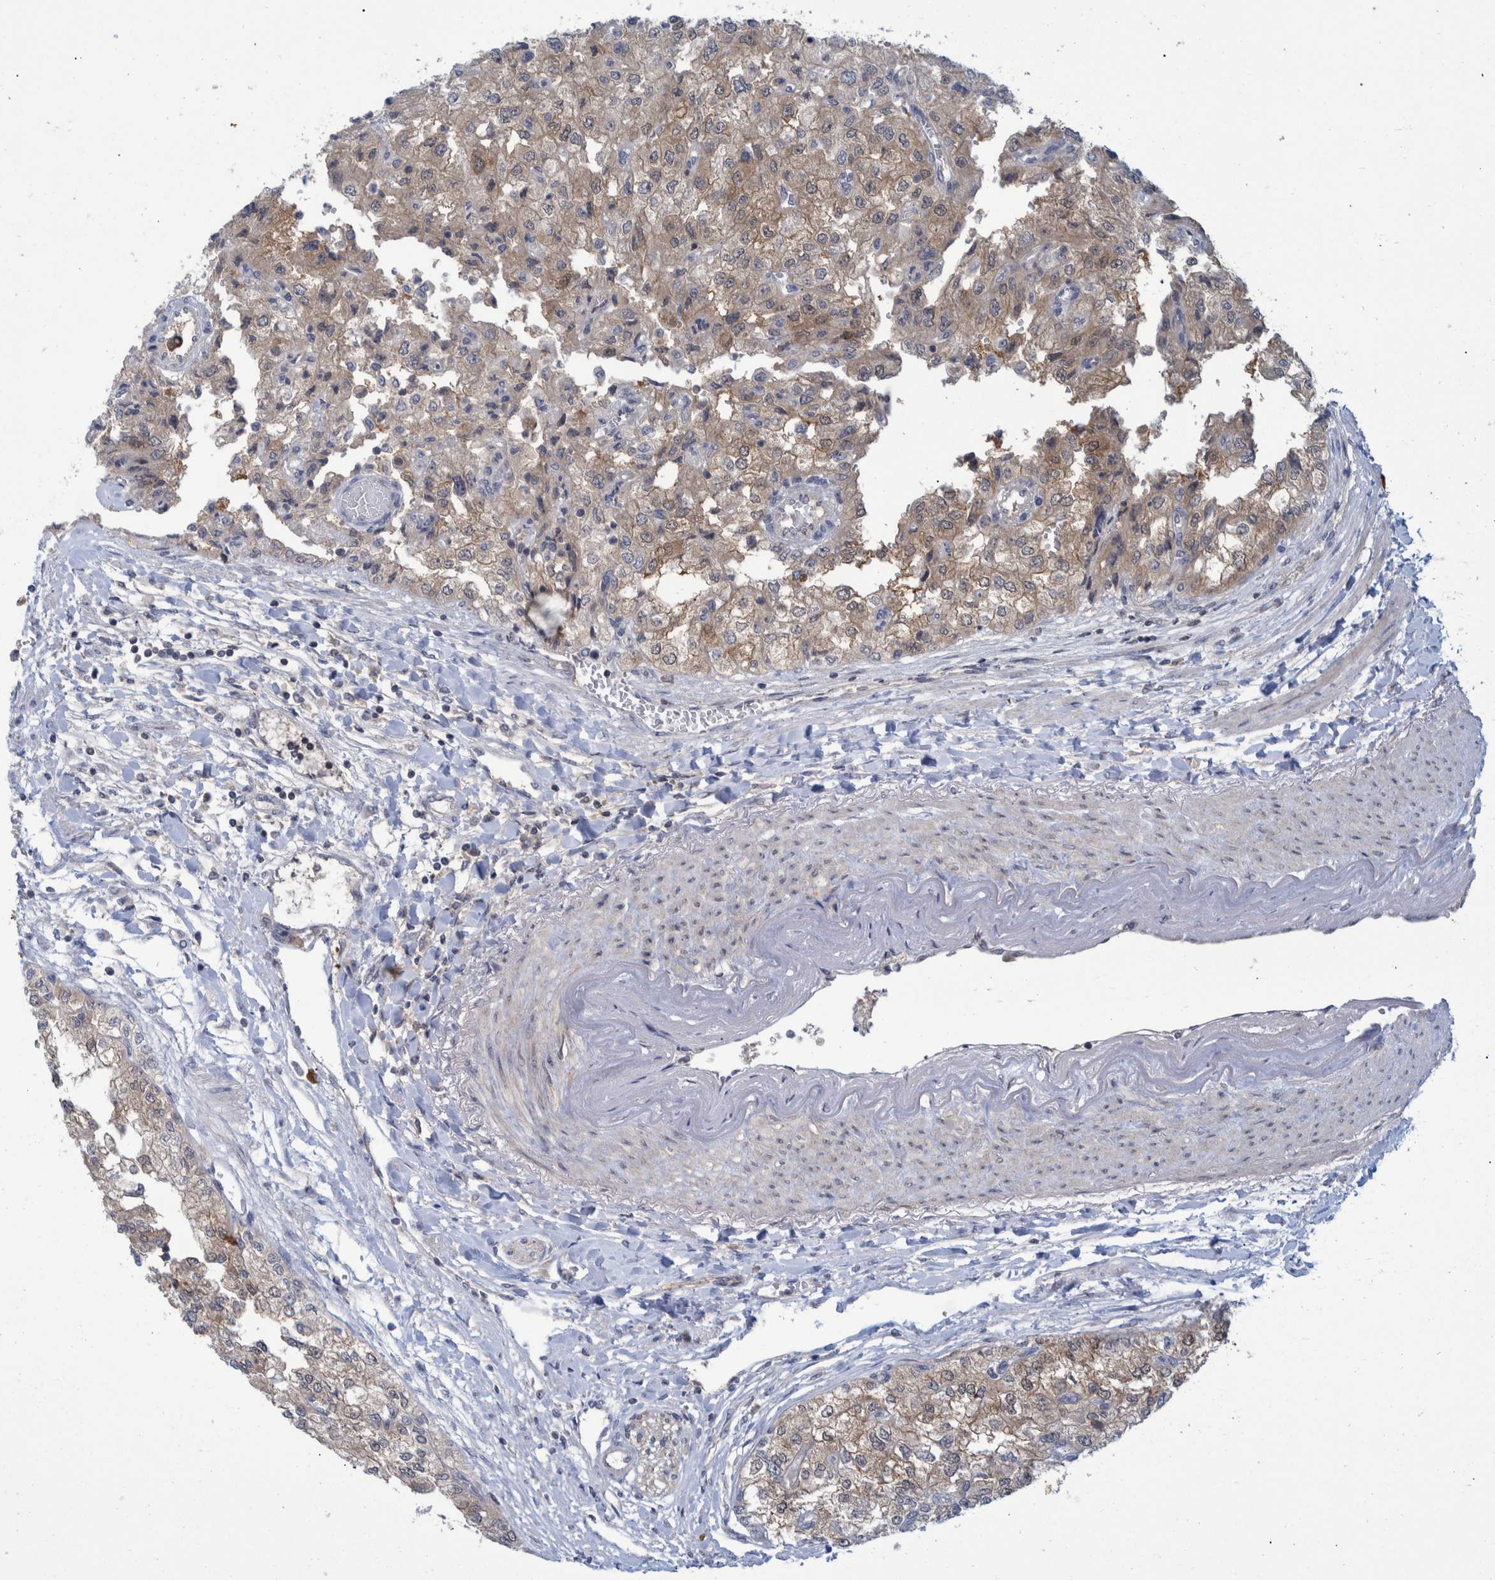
{"staining": {"intensity": "weak", "quantity": "25%-75%", "location": "cytoplasmic/membranous"}, "tissue": "renal cancer", "cell_type": "Tumor cells", "image_type": "cancer", "snomed": [{"axis": "morphology", "description": "Adenocarcinoma, NOS"}, {"axis": "topography", "description": "Kidney"}], "caption": "The immunohistochemical stain labels weak cytoplasmic/membranous staining in tumor cells of adenocarcinoma (renal) tissue.", "gene": "PCYT2", "patient": {"sex": "female", "age": 54}}